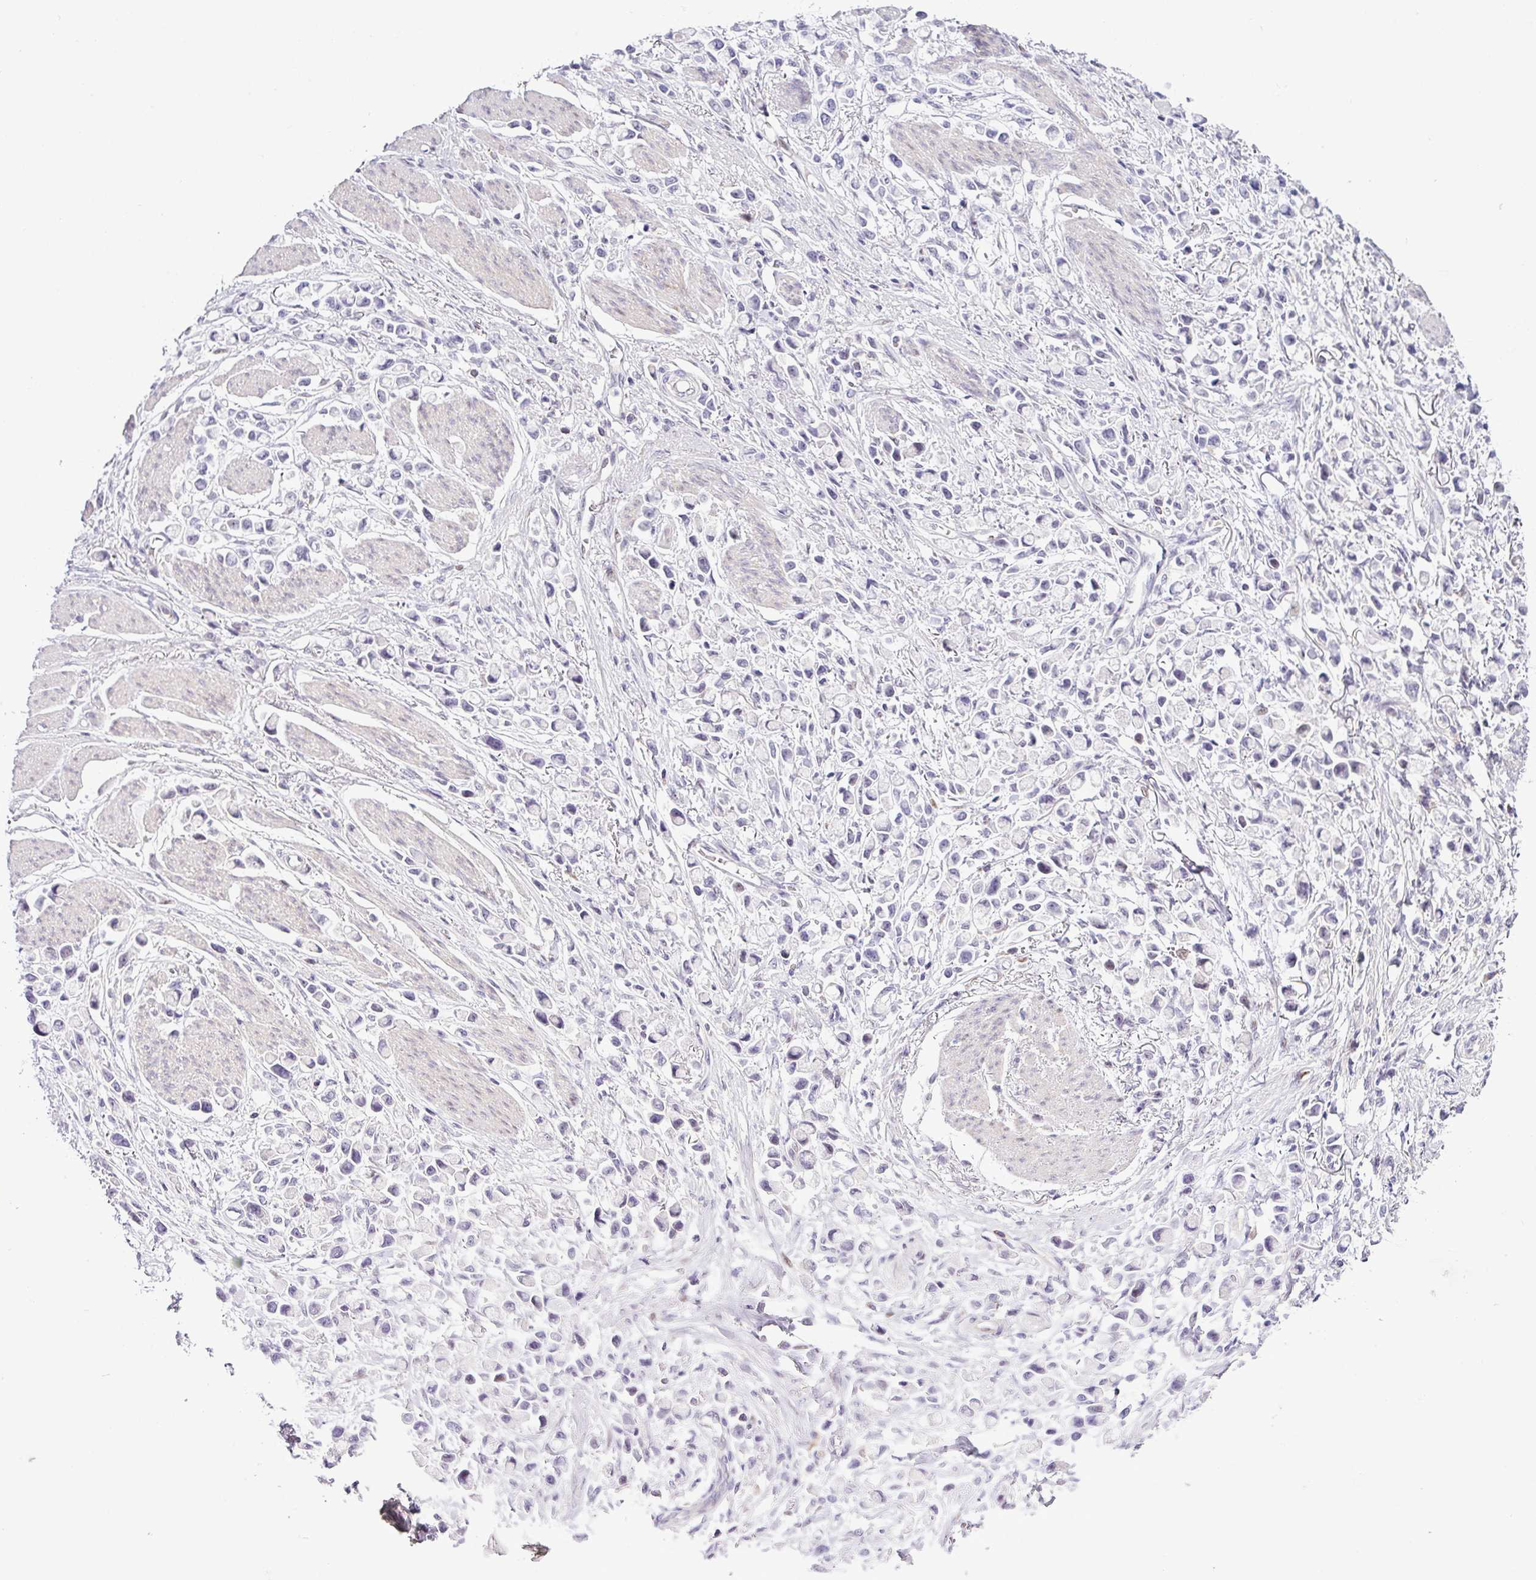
{"staining": {"intensity": "negative", "quantity": "none", "location": "none"}, "tissue": "stomach cancer", "cell_type": "Tumor cells", "image_type": "cancer", "snomed": [{"axis": "morphology", "description": "Adenocarcinoma, NOS"}, {"axis": "topography", "description": "Stomach"}], "caption": "The immunohistochemistry image has no significant expression in tumor cells of stomach cancer tissue.", "gene": "NDUFB2", "patient": {"sex": "female", "age": 81}}